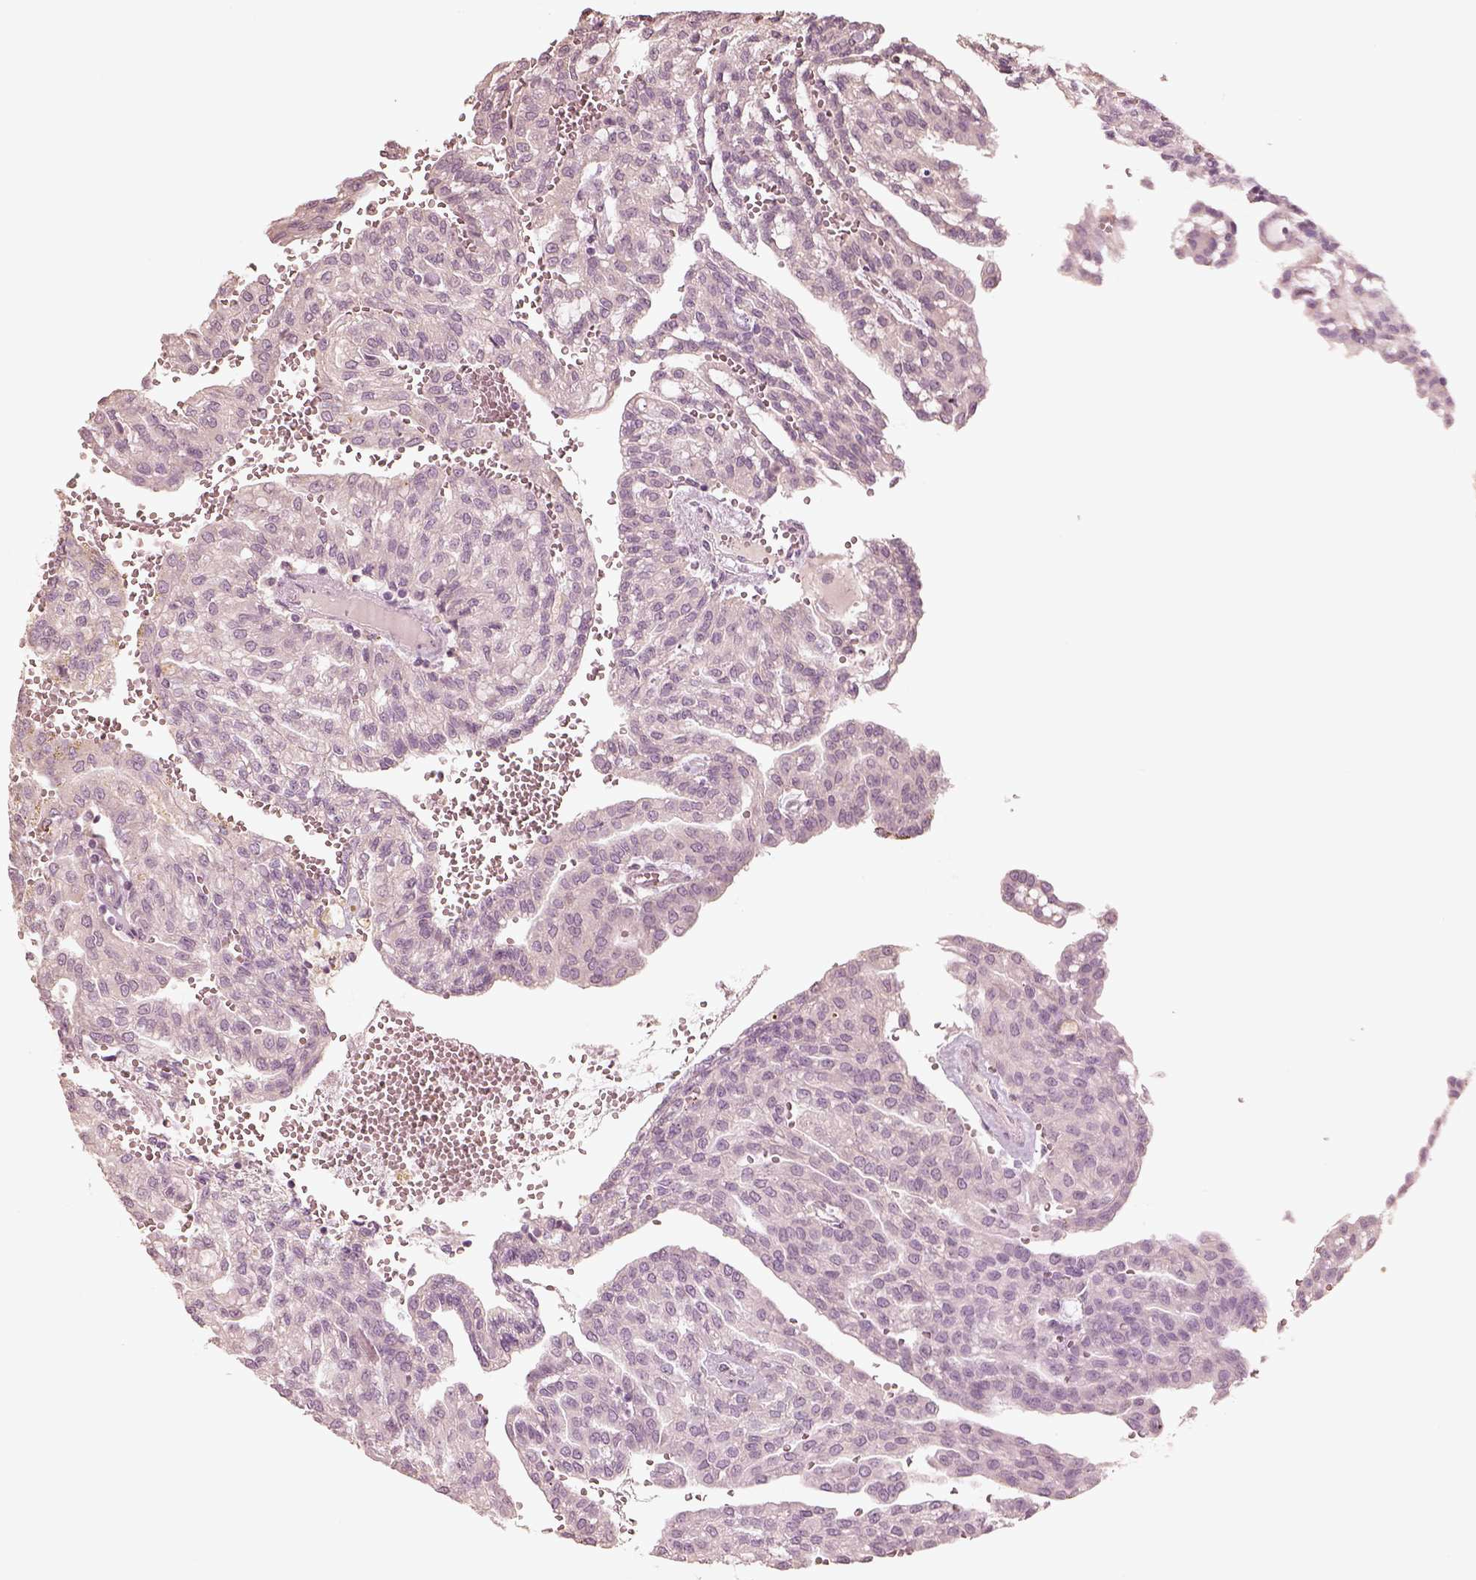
{"staining": {"intensity": "negative", "quantity": "none", "location": "none"}, "tissue": "renal cancer", "cell_type": "Tumor cells", "image_type": "cancer", "snomed": [{"axis": "morphology", "description": "Adenocarcinoma, NOS"}, {"axis": "topography", "description": "Kidney"}], "caption": "This is an immunohistochemistry (IHC) photomicrograph of renal cancer. There is no staining in tumor cells.", "gene": "WLS", "patient": {"sex": "male", "age": 63}}